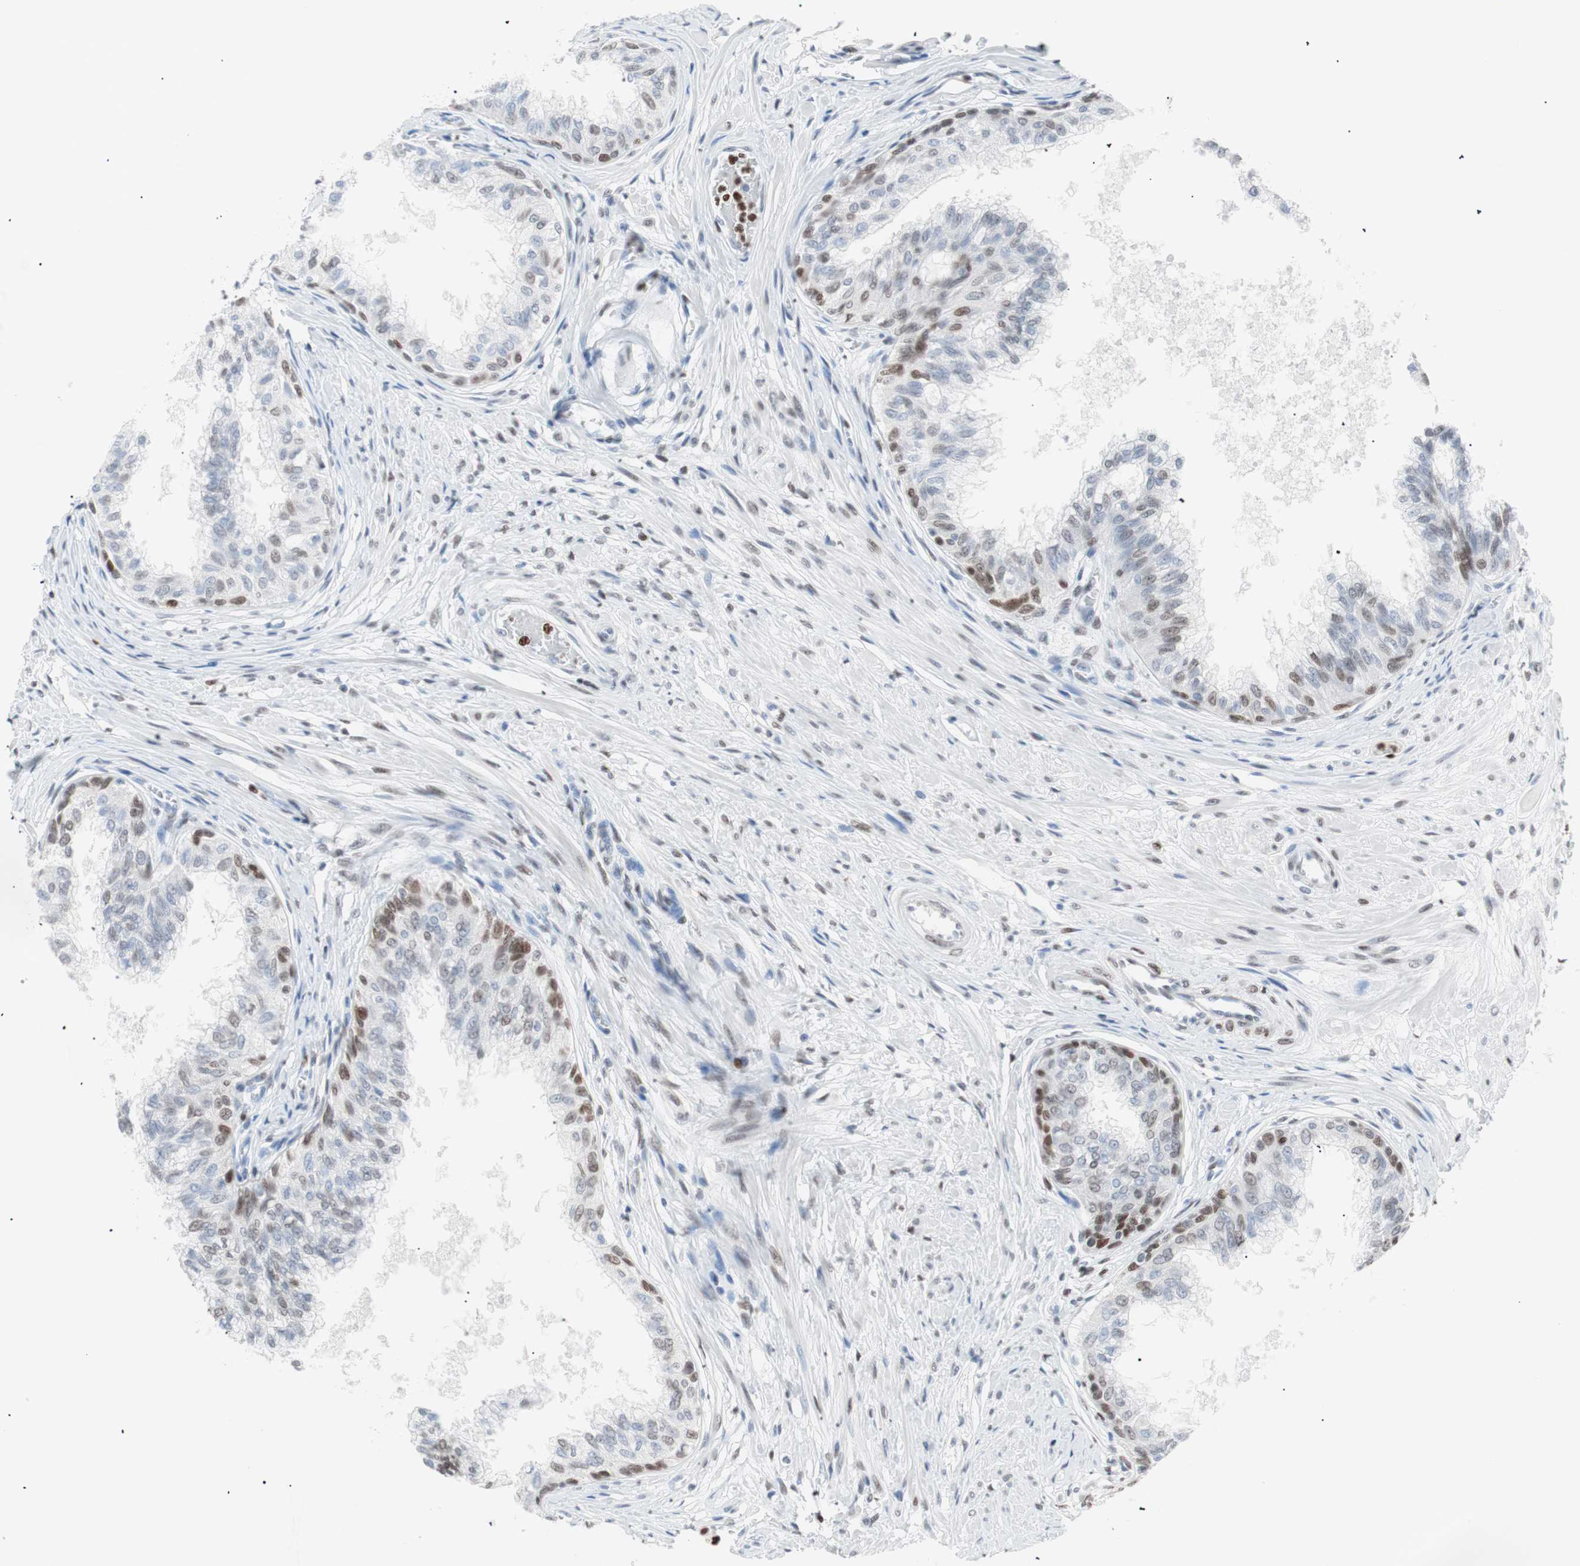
{"staining": {"intensity": "moderate", "quantity": "25%-75%", "location": "nuclear"}, "tissue": "prostate", "cell_type": "Glandular cells", "image_type": "normal", "snomed": [{"axis": "morphology", "description": "Normal tissue, NOS"}, {"axis": "topography", "description": "Prostate"}, {"axis": "topography", "description": "Seminal veicle"}], "caption": "A micrograph showing moderate nuclear positivity in approximately 25%-75% of glandular cells in unremarkable prostate, as visualized by brown immunohistochemical staining.", "gene": "CEBPB", "patient": {"sex": "male", "age": 60}}